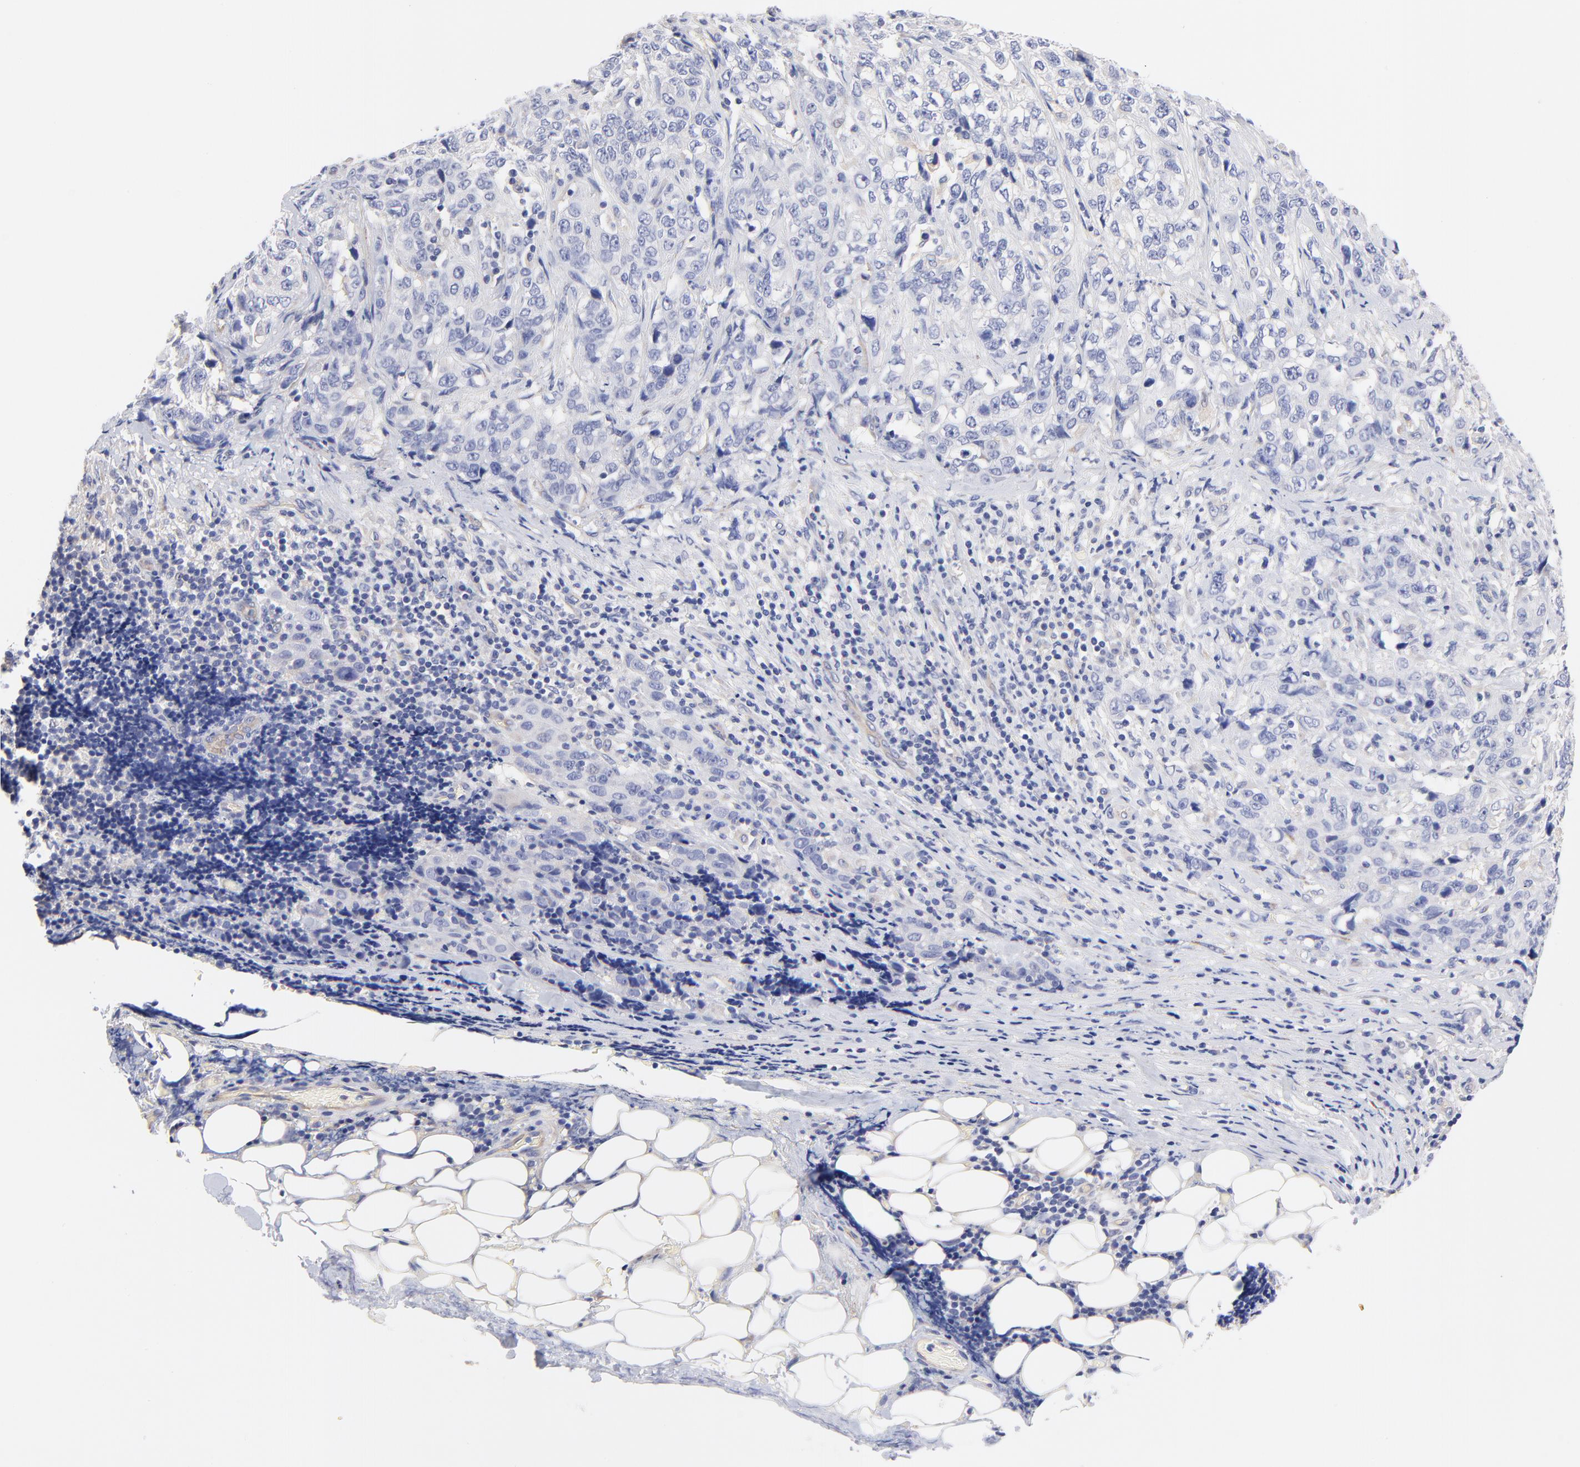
{"staining": {"intensity": "negative", "quantity": "none", "location": "none"}, "tissue": "stomach cancer", "cell_type": "Tumor cells", "image_type": "cancer", "snomed": [{"axis": "morphology", "description": "Adenocarcinoma, NOS"}, {"axis": "topography", "description": "Stomach"}], "caption": "Histopathology image shows no significant protein positivity in tumor cells of stomach cancer.", "gene": "HS3ST1", "patient": {"sex": "male", "age": 48}}